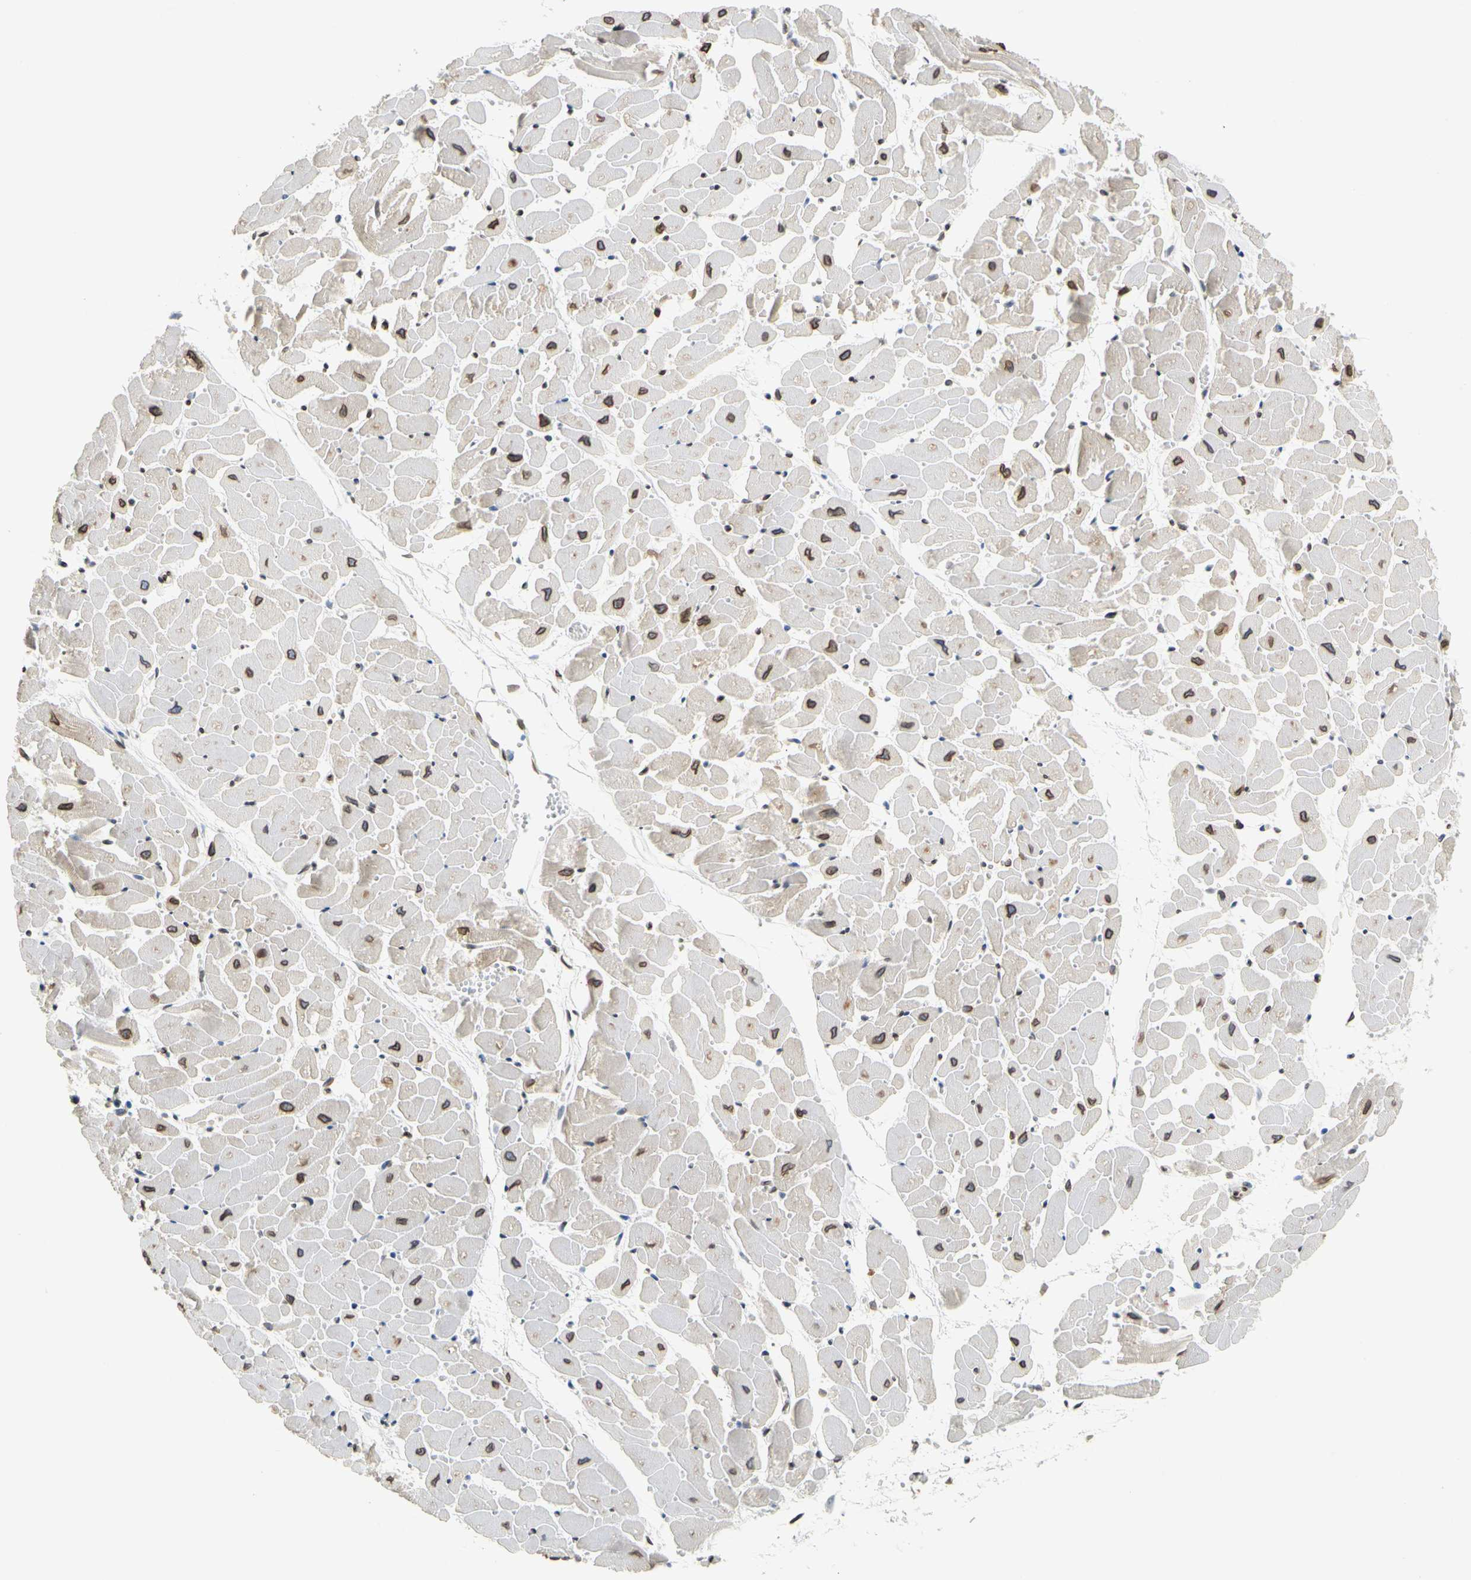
{"staining": {"intensity": "strong", "quantity": ">75%", "location": "cytoplasmic/membranous,nuclear"}, "tissue": "heart muscle", "cell_type": "Cardiomyocytes", "image_type": "normal", "snomed": [{"axis": "morphology", "description": "Normal tissue, NOS"}, {"axis": "topography", "description": "Heart"}], "caption": "An image showing strong cytoplasmic/membranous,nuclear expression in about >75% of cardiomyocytes in normal heart muscle, as visualized by brown immunohistochemical staining.", "gene": "SUN1", "patient": {"sex": "female", "age": 19}}